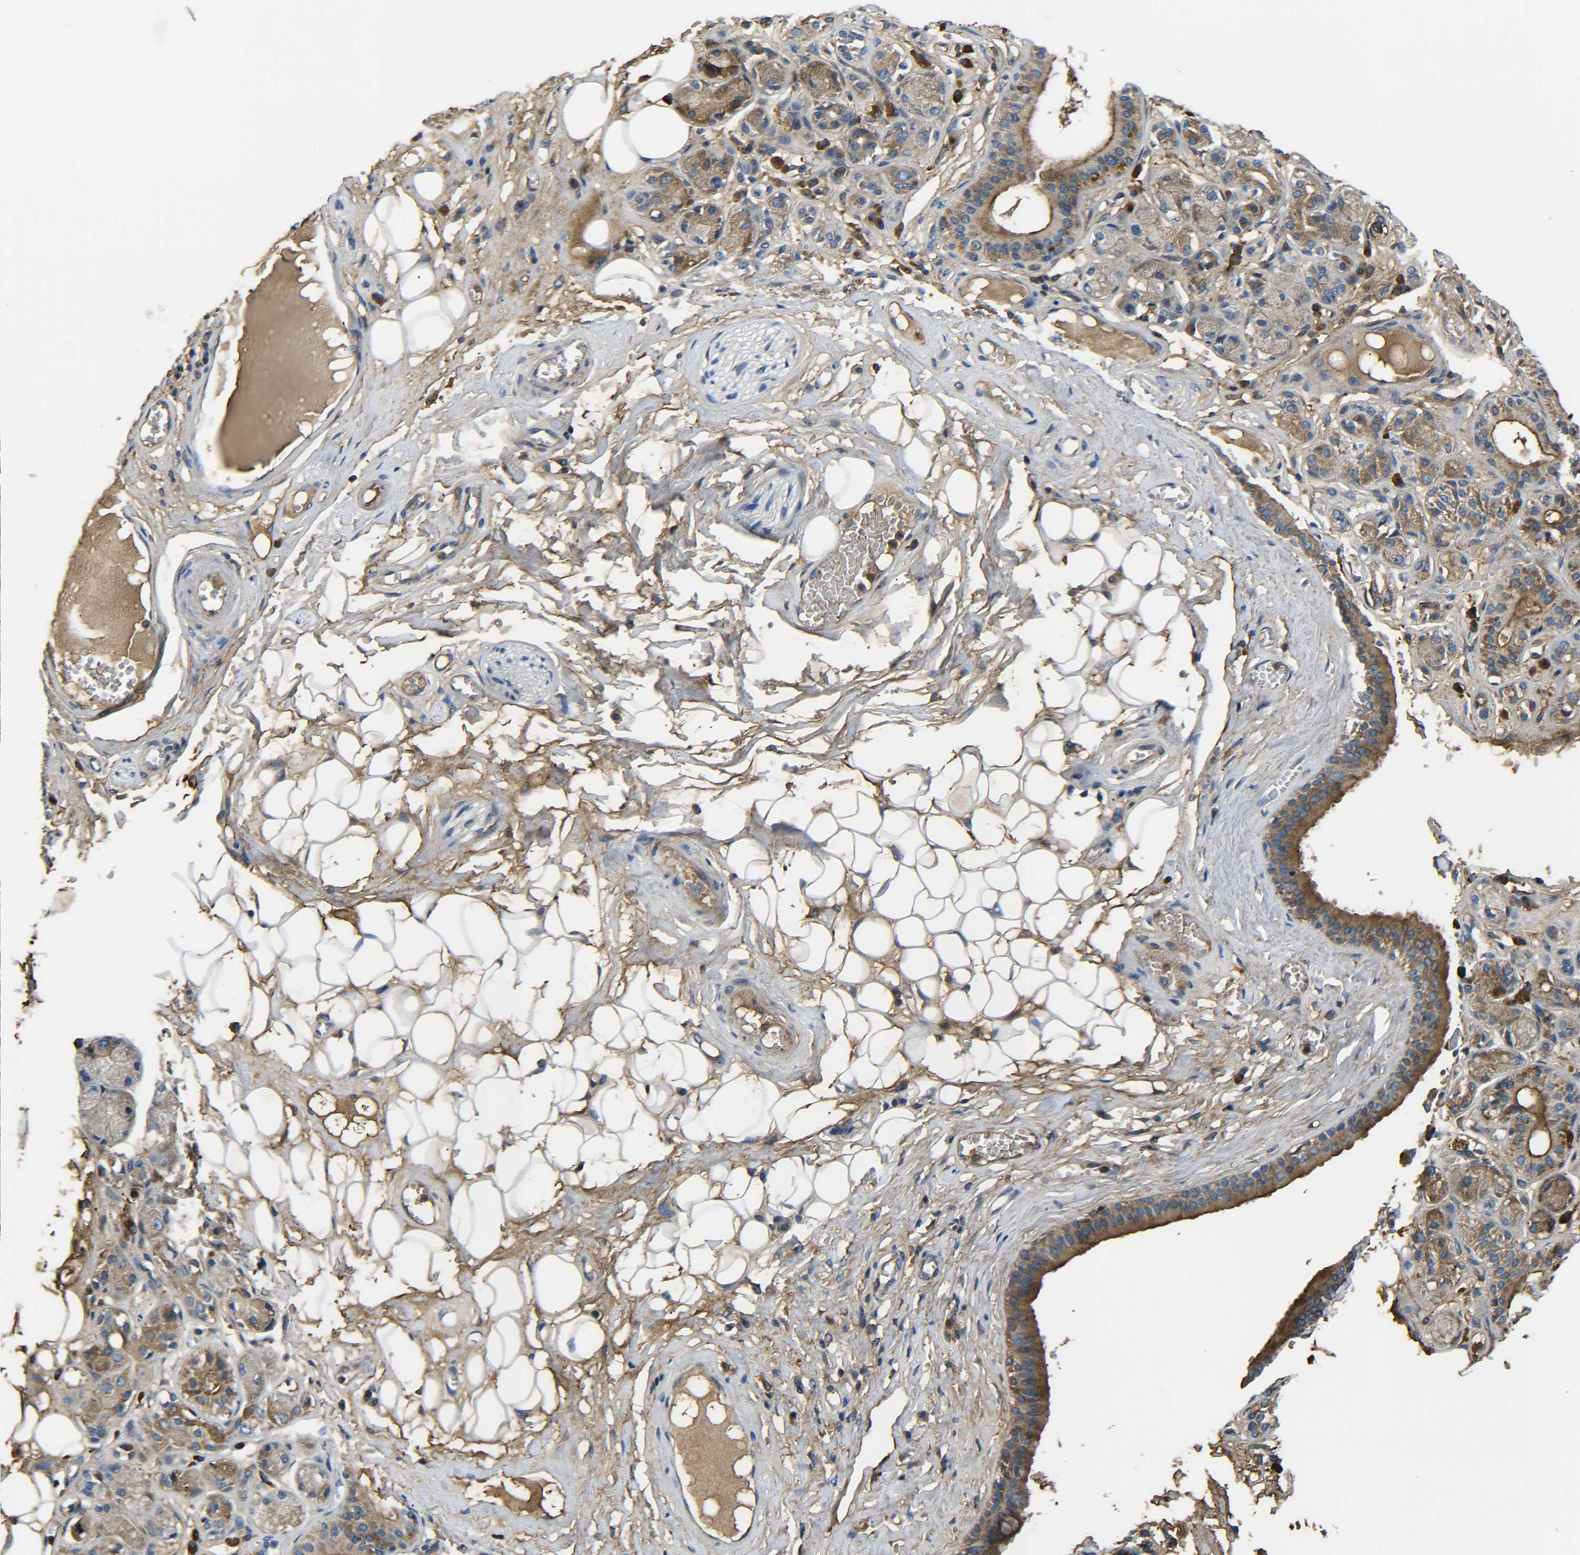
{"staining": {"intensity": "moderate", "quantity": "25%-75%", "location": "cytoplasmic/membranous"}, "tissue": "adipose tissue", "cell_type": "Adipocytes", "image_type": "normal", "snomed": [{"axis": "morphology", "description": "Normal tissue, NOS"}, {"axis": "morphology", "description": "Inflammation, NOS"}, {"axis": "topography", "description": "Salivary gland"}, {"axis": "topography", "description": "Peripheral nerve tissue"}], "caption": "A brown stain highlights moderate cytoplasmic/membranous staining of a protein in adipocytes of unremarkable adipose tissue.", "gene": "RAB1B", "patient": {"sex": "female", "age": 75}}